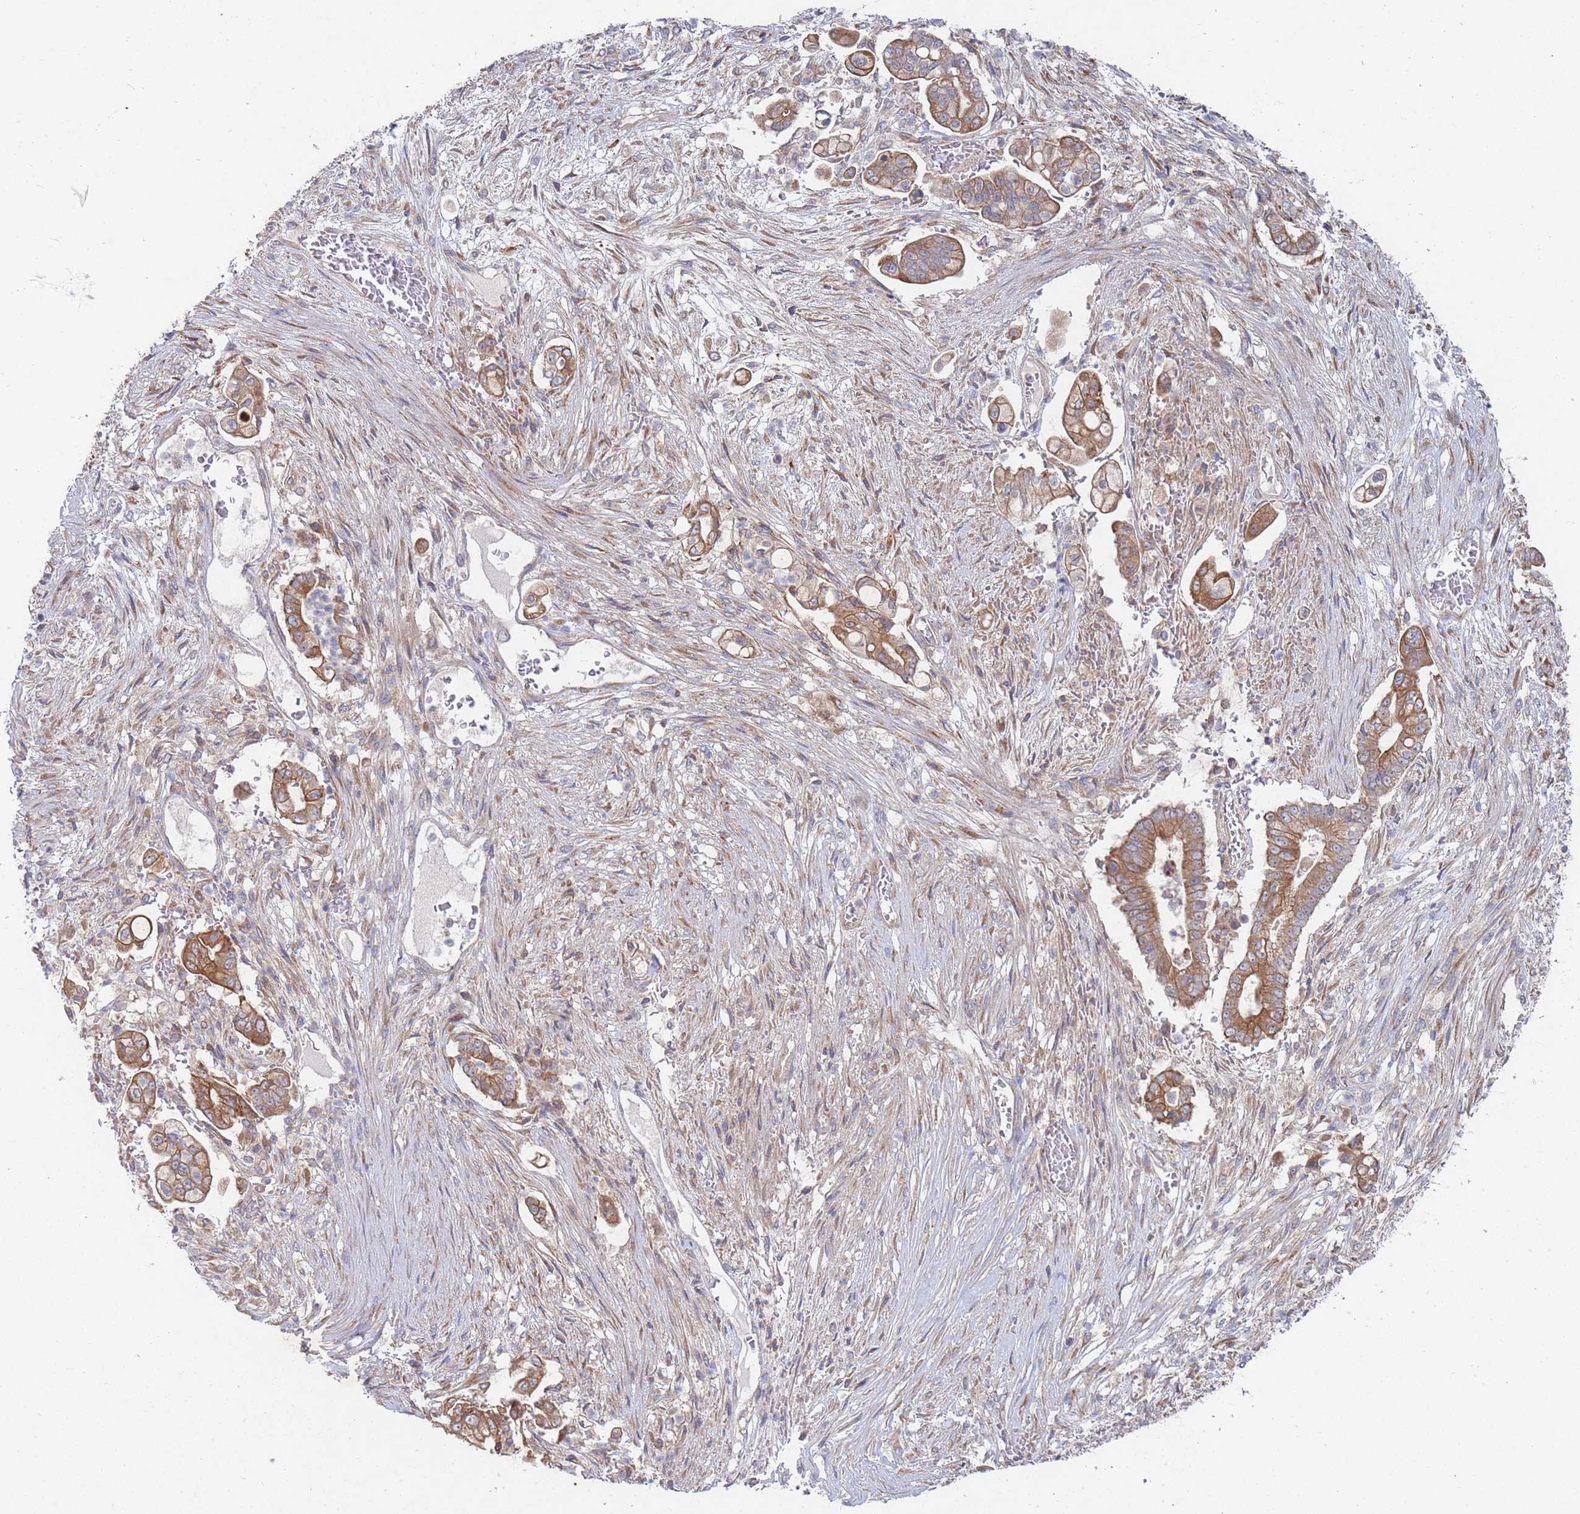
{"staining": {"intensity": "moderate", "quantity": ">75%", "location": "cytoplasmic/membranous"}, "tissue": "pancreatic cancer", "cell_type": "Tumor cells", "image_type": "cancer", "snomed": [{"axis": "morphology", "description": "Adenocarcinoma, NOS"}, {"axis": "topography", "description": "Pancreas"}], "caption": "This image reveals pancreatic cancer (adenocarcinoma) stained with immunohistochemistry to label a protein in brown. The cytoplasmic/membranous of tumor cells show moderate positivity for the protein. Nuclei are counter-stained blue.", "gene": "SLC35F5", "patient": {"sex": "female", "age": 69}}